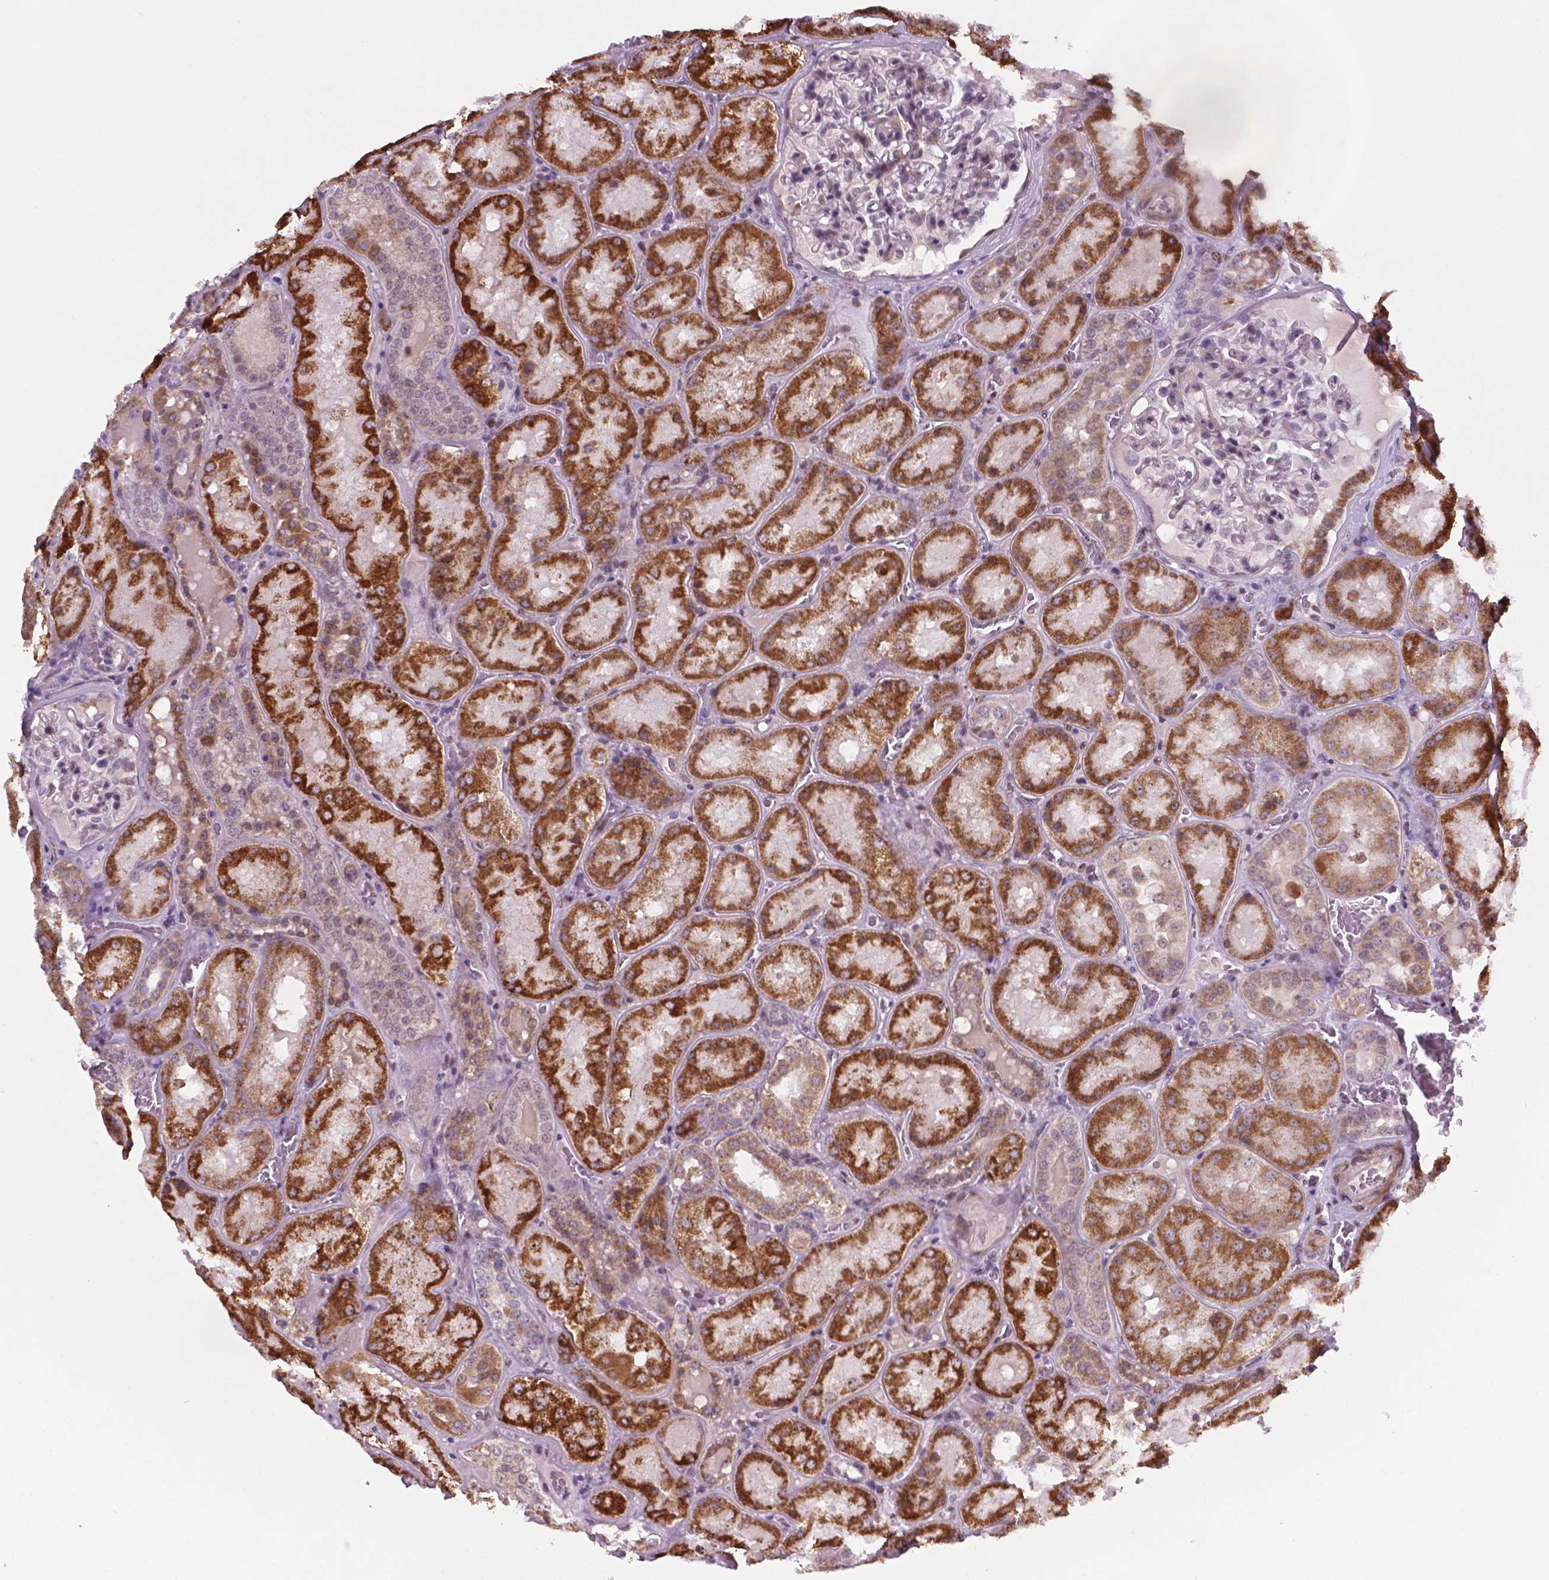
{"staining": {"intensity": "negative", "quantity": "none", "location": "none"}, "tissue": "kidney", "cell_type": "Cells in glomeruli", "image_type": "normal", "snomed": [{"axis": "morphology", "description": "Normal tissue, NOS"}, {"axis": "topography", "description": "Kidney"}], "caption": "Immunohistochemical staining of unremarkable human kidney shows no significant staining in cells in glomeruli. The staining is performed using DAB (3,3'-diaminobenzidine) brown chromogen with nuclei counter-stained in using hematoxylin.", "gene": "C18orf21", "patient": {"sex": "male", "age": 73}}